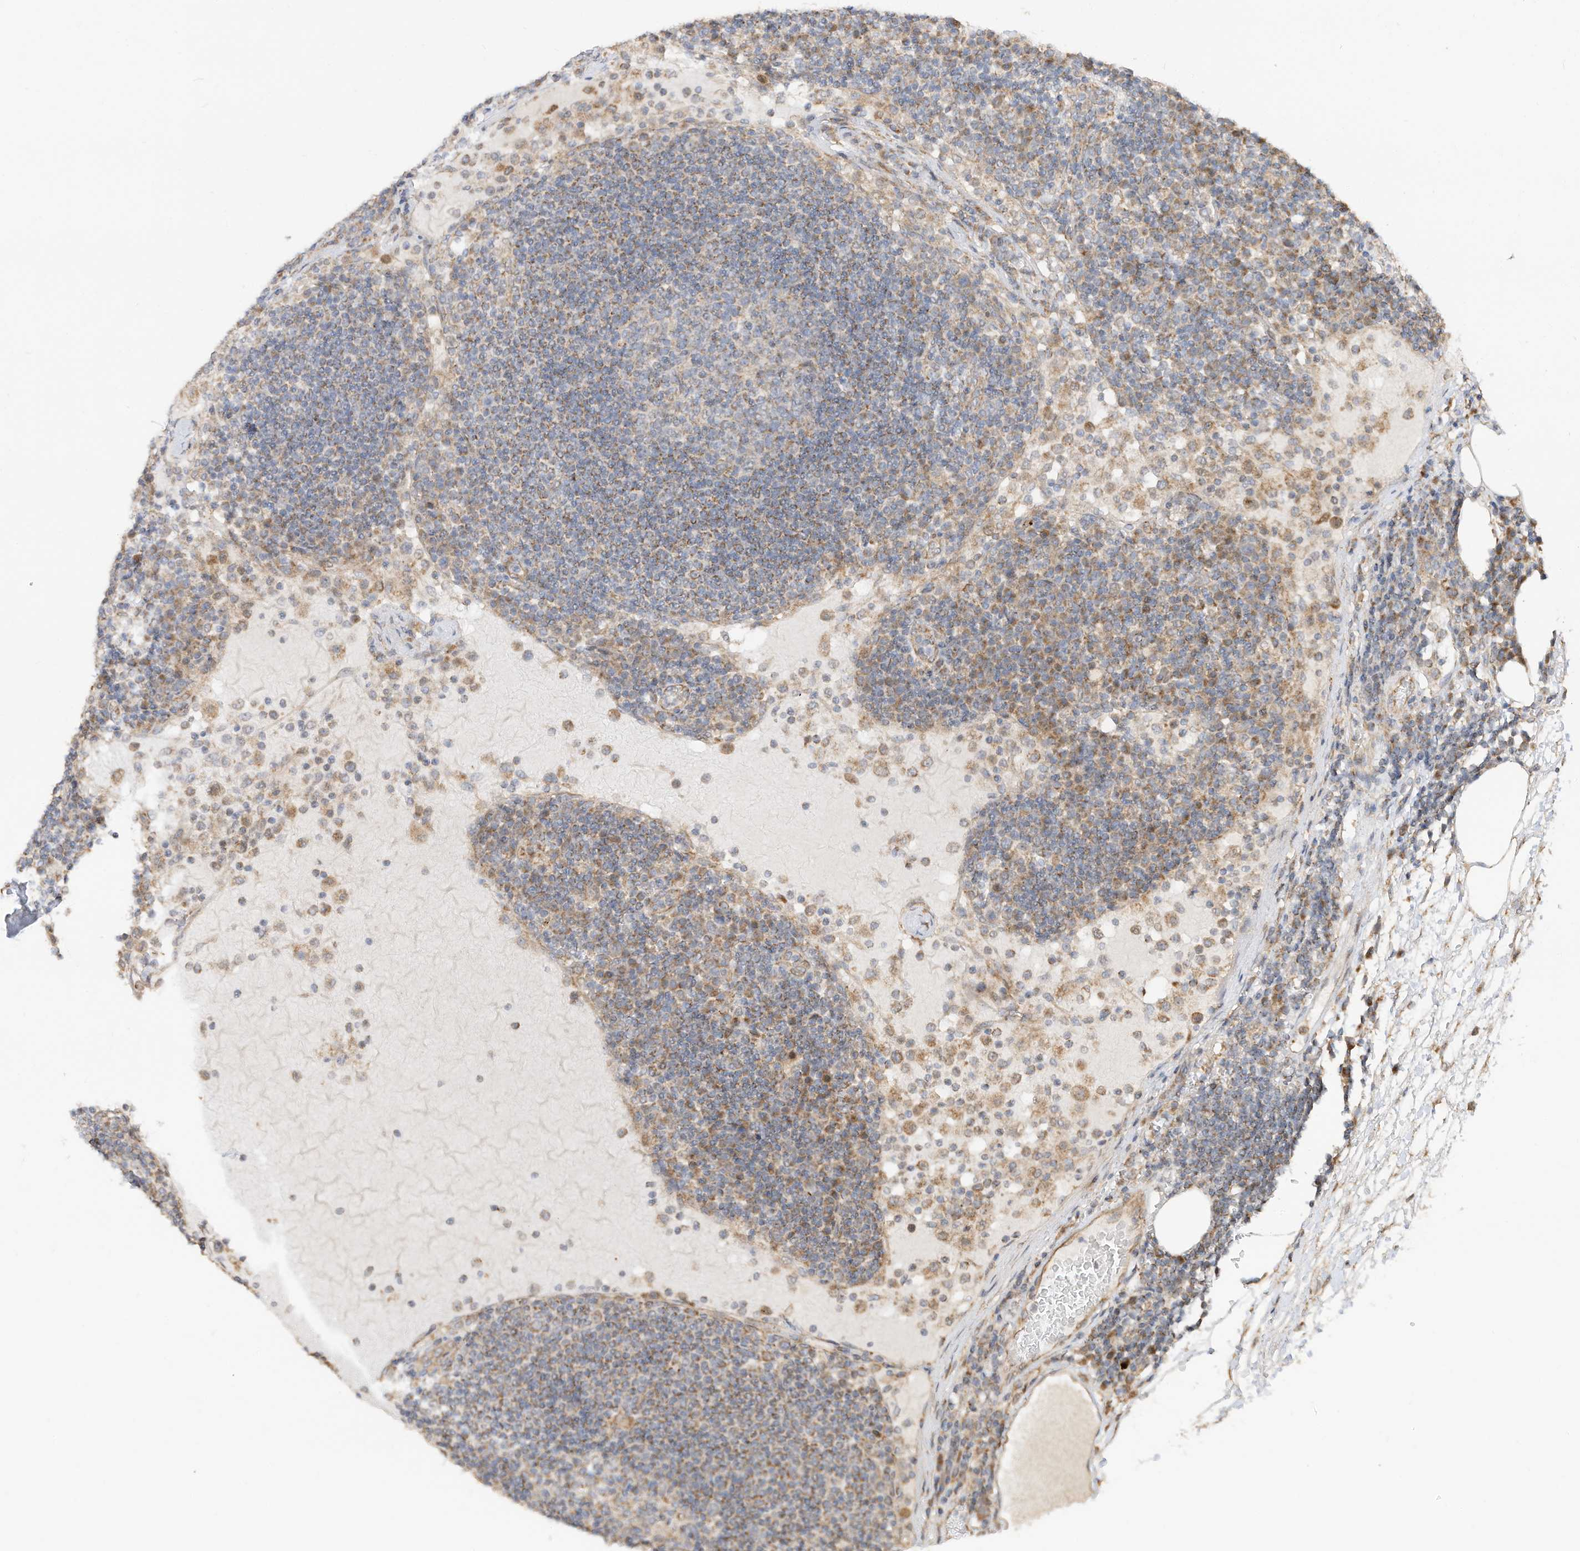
{"staining": {"intensity": "moderate", "quantity": "<25%", "location": "cytoplasmic/membranous"}, "tissue": "lymph node", "cell_type": "Germinal center cells", "image_type": "normal", "snomed": [{"axis": "morphology", "description": "Normal tissue, NOS"}, {"axis": "topography", "description": "Lymph node"}], "caption": "Protein staining exhibits moderate cytoplasmic/membranous expression in approximately <25% of germinal center cells in unremarkable lymph node. (Brightfield microscopy of DAB IHC at high magnification).", "gene": "CAGE1", "patient": {"sex": "female", "age": 53}}